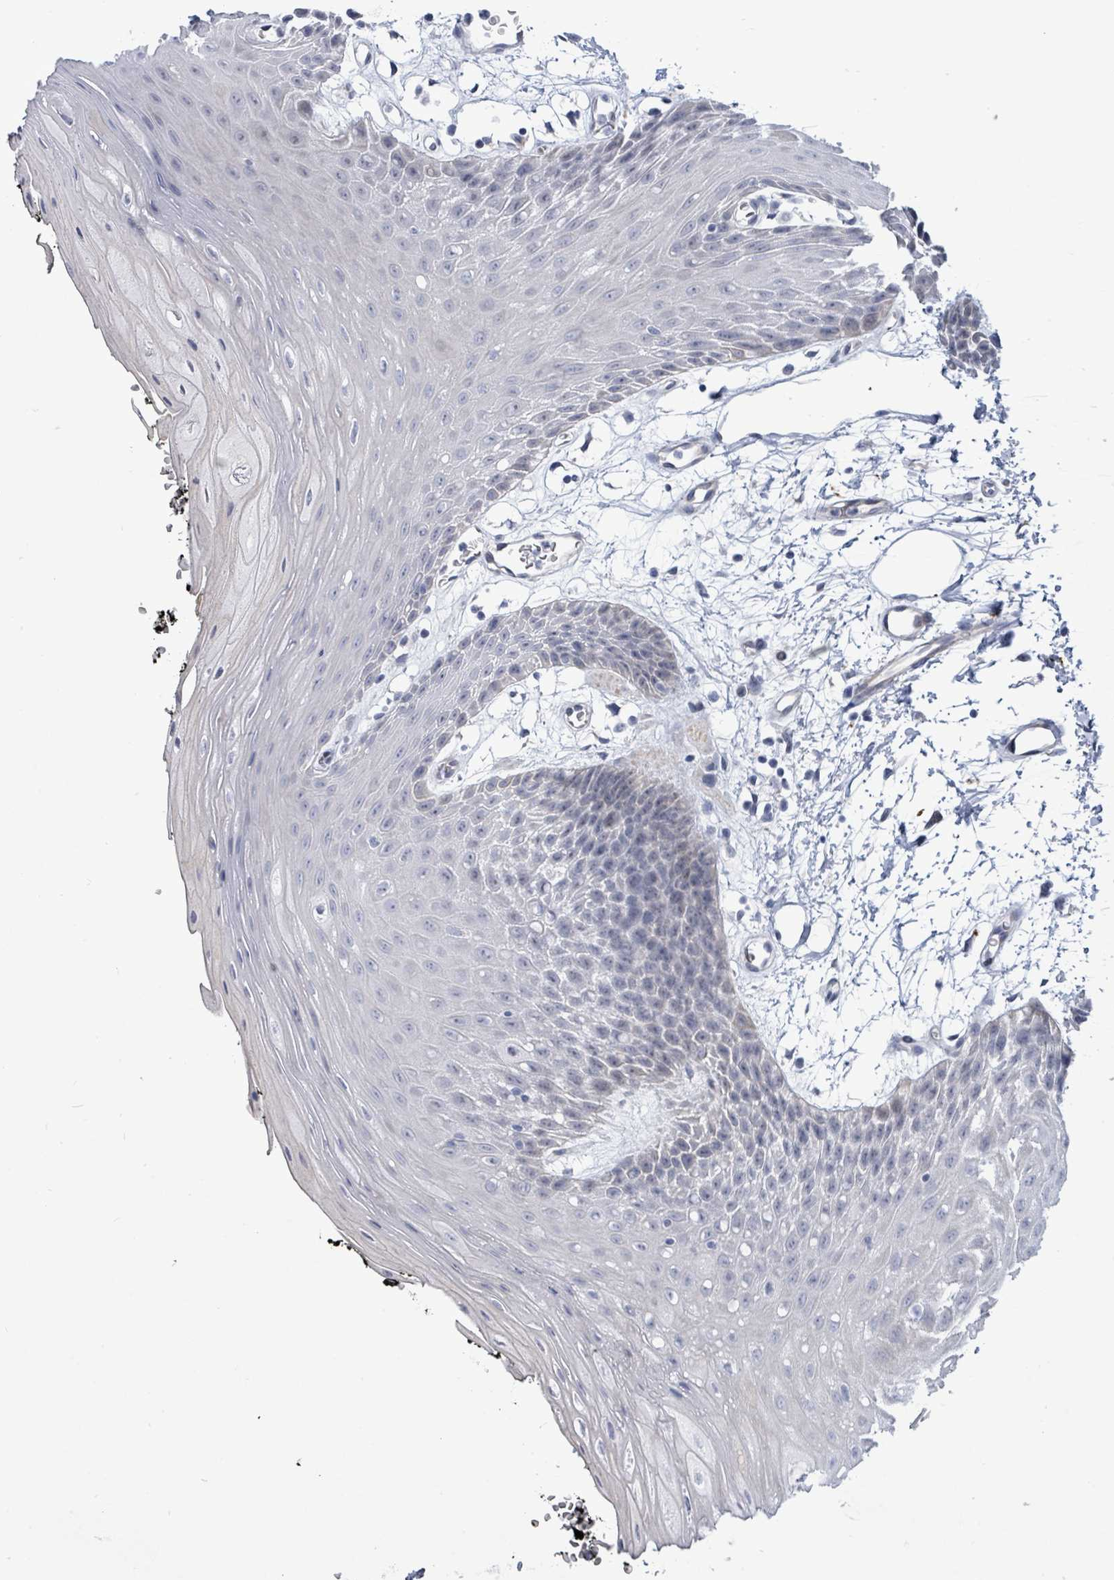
{"staining": {"intensity": "negative", "quantity": "none", "location": "none"}, "tissue": "oral mucosa", "cell_type": "Squamous epithelial cells", "image_type": "normal", "snomed": [{"axis": "morphology", "description": "Normal tissue, NOS"}, {"axis": "topography", "description": "Oral tissue"}, {"axis": "topography", "description": "Tounge, NOS"}], "caption": "Histopathology image shows no protein staining in squamous epithelial cells of unremarkable oral mucosa.", "gene": "CT45A10", "patient": {"sex": "female", "age": 59}}